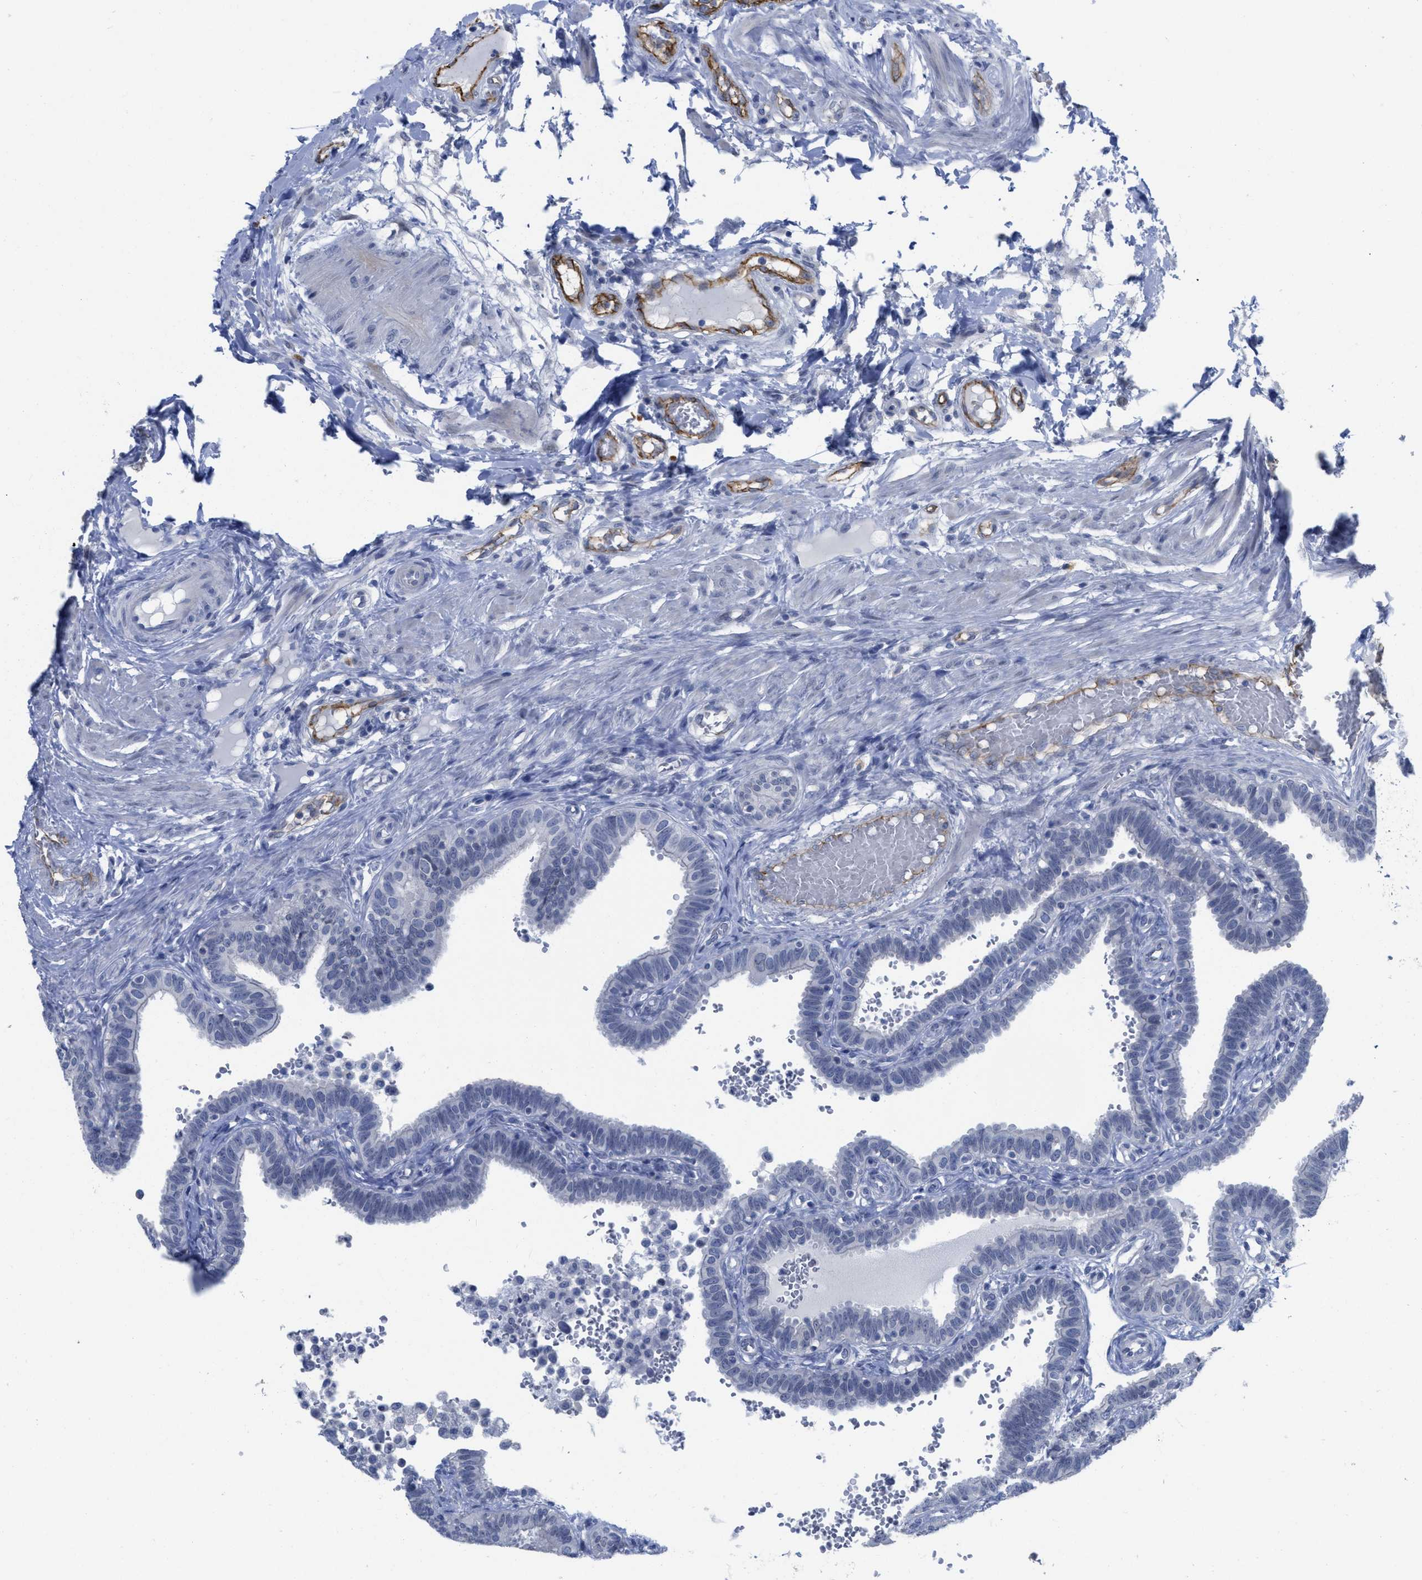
{"staining": {"intensity": "negative", "quantity": "none", "location": "none"}, "tissue": "fallopian tube", "cell_type": "Glandular cells", "image_type": "normal", "snomed": [{"axis": "morphology", "description": "Normal tissue, NOS"}, {"axis": "topography", "description": "Fallopian tube"}, {"axis": "topography", "description": "Placenta"}], "caption": "Immunohistochemistry photomicrograph of unremarkable fallopian tube stained for a protein (brown), which displays no staining in glandular cells.", "gene": "ACKR1", "patient": {"sex": "female", "age": 34}}